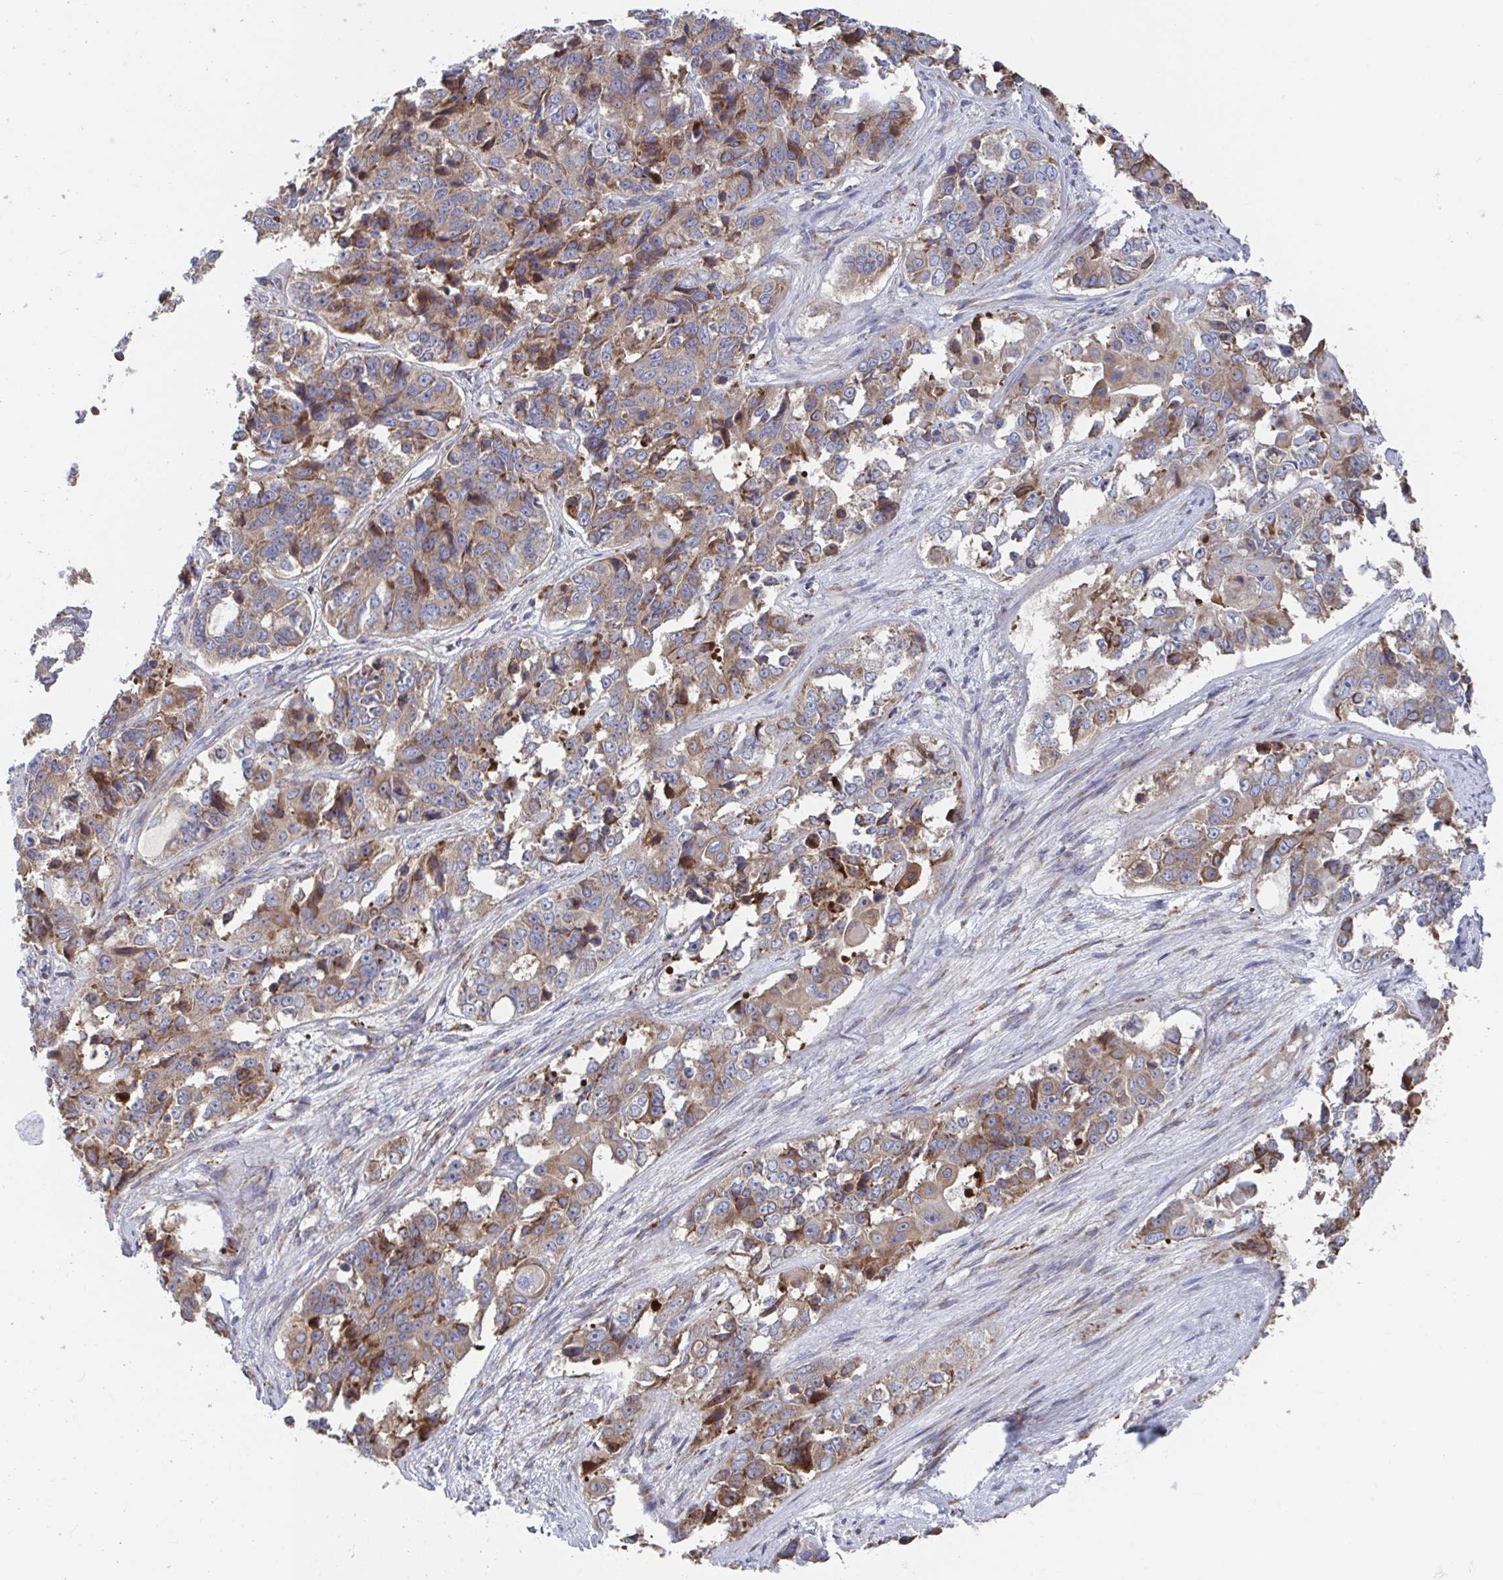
{"staining": {"intensity": "moderate", "quantity": "25%-75%", "location": "cytoplasmic/membranous"}, "tissue": "ovarian cancer", "cell_type": "Tumor cells", "image_type": "cancer", "snomed": [{"axis": "morphology", "description": "Carcinoma, endometroid"}, {"axis": "topography", "description": "Ovary"}], "caption": "Moderate cytoplasmic/membranous positivity is identified in approximately 25%-75% of tumor cells in endometroid carcinoma (ovarian).", "gene": "FJX1", "patient": {"sex": "female", "age": 51}}